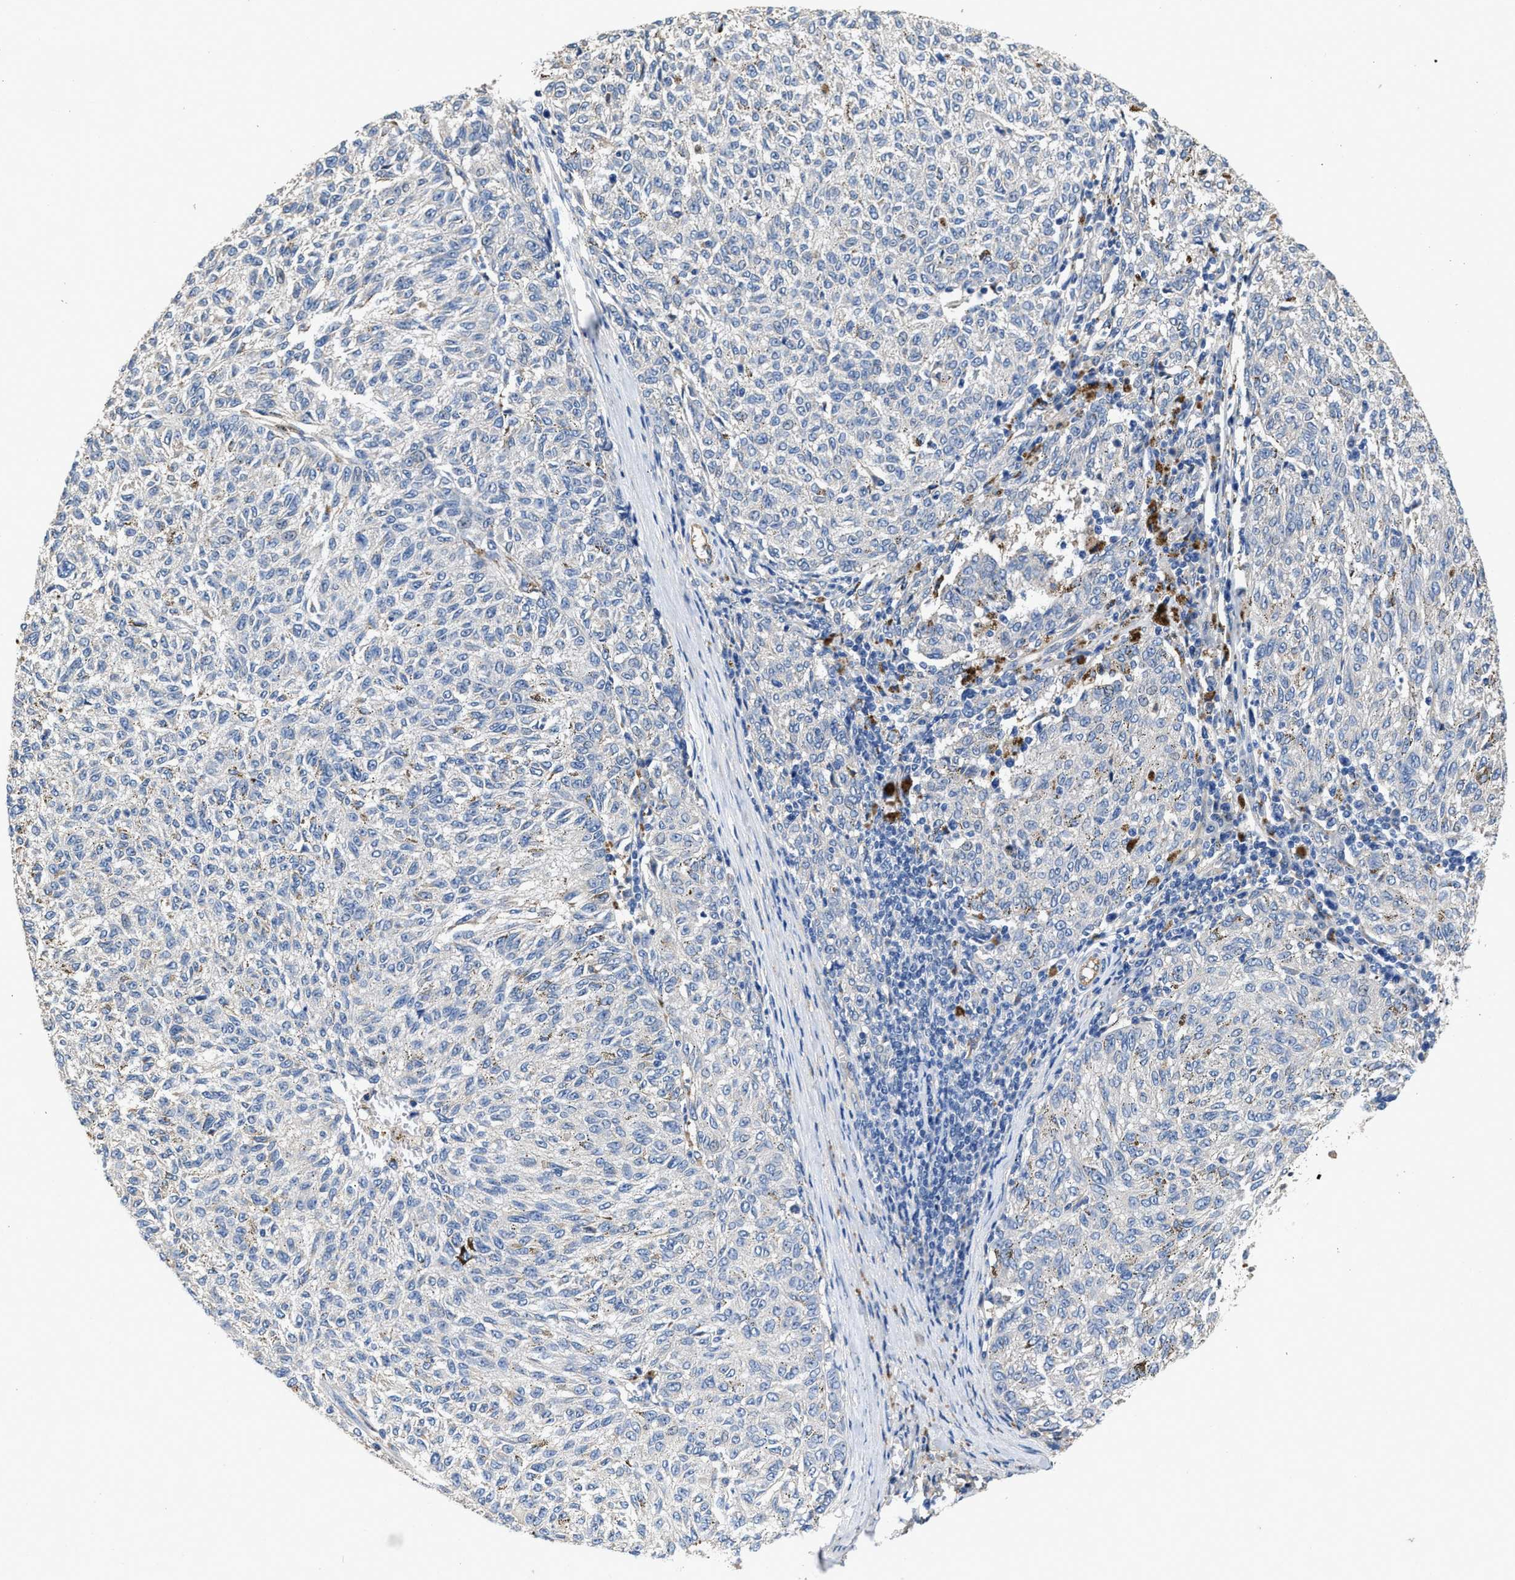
{"staining": {"intensity": "negative", "quantity": "none", "location": "none"}, "tissue": "melanoma", "cell_type": "Tumor cells", "image_type": "cancer", "snomed": [{"axis": "morphology", "description": "Malignant melanoma, NOS"}, {"axis": "topography", "description": "Skin"}], "caption": "This is an immunohistochemistry micrograph of human malignant melanoma. There is no positivity in tumor cells.", "gene": "PEG10", "patient": {"sex": "female", "age": 72}}